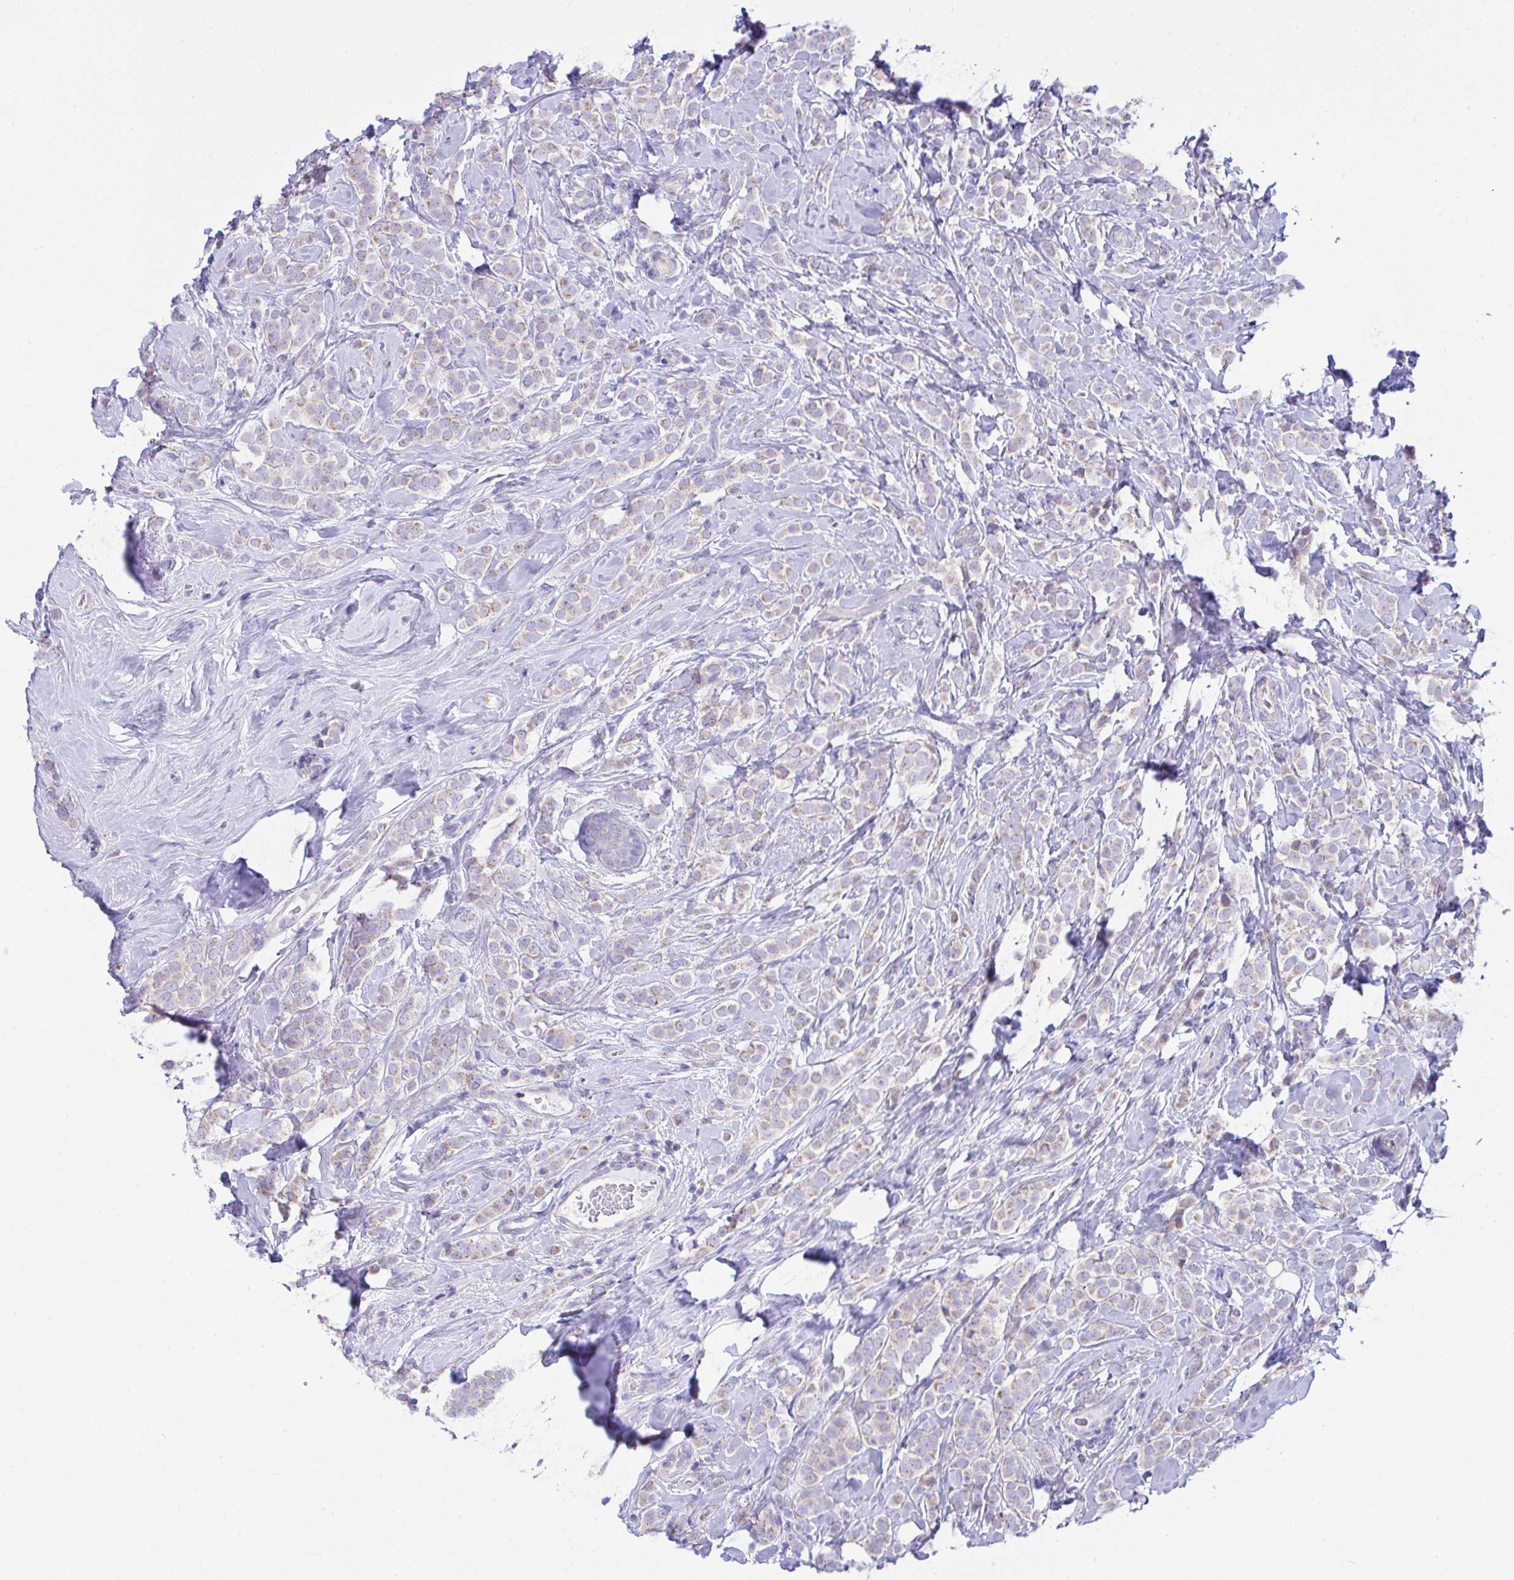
{"staining": {"intensity": "weak", "quantity": "<25%", "location": "cytoplasmic/membranous"}, "tissue": "breast cancer", "cell_type": "Tumor cells", "image_type": "cancer", "snomed": [{"axis": "morphology", "description": "Lobular carcinoma"}, {"axis": "topography", "description": "Breast"}], "caption": "There is no significant expression in tumor cells of breast cancer.", "gene": "NLRP8", "patient": {"sex": "female", "age": 49}}